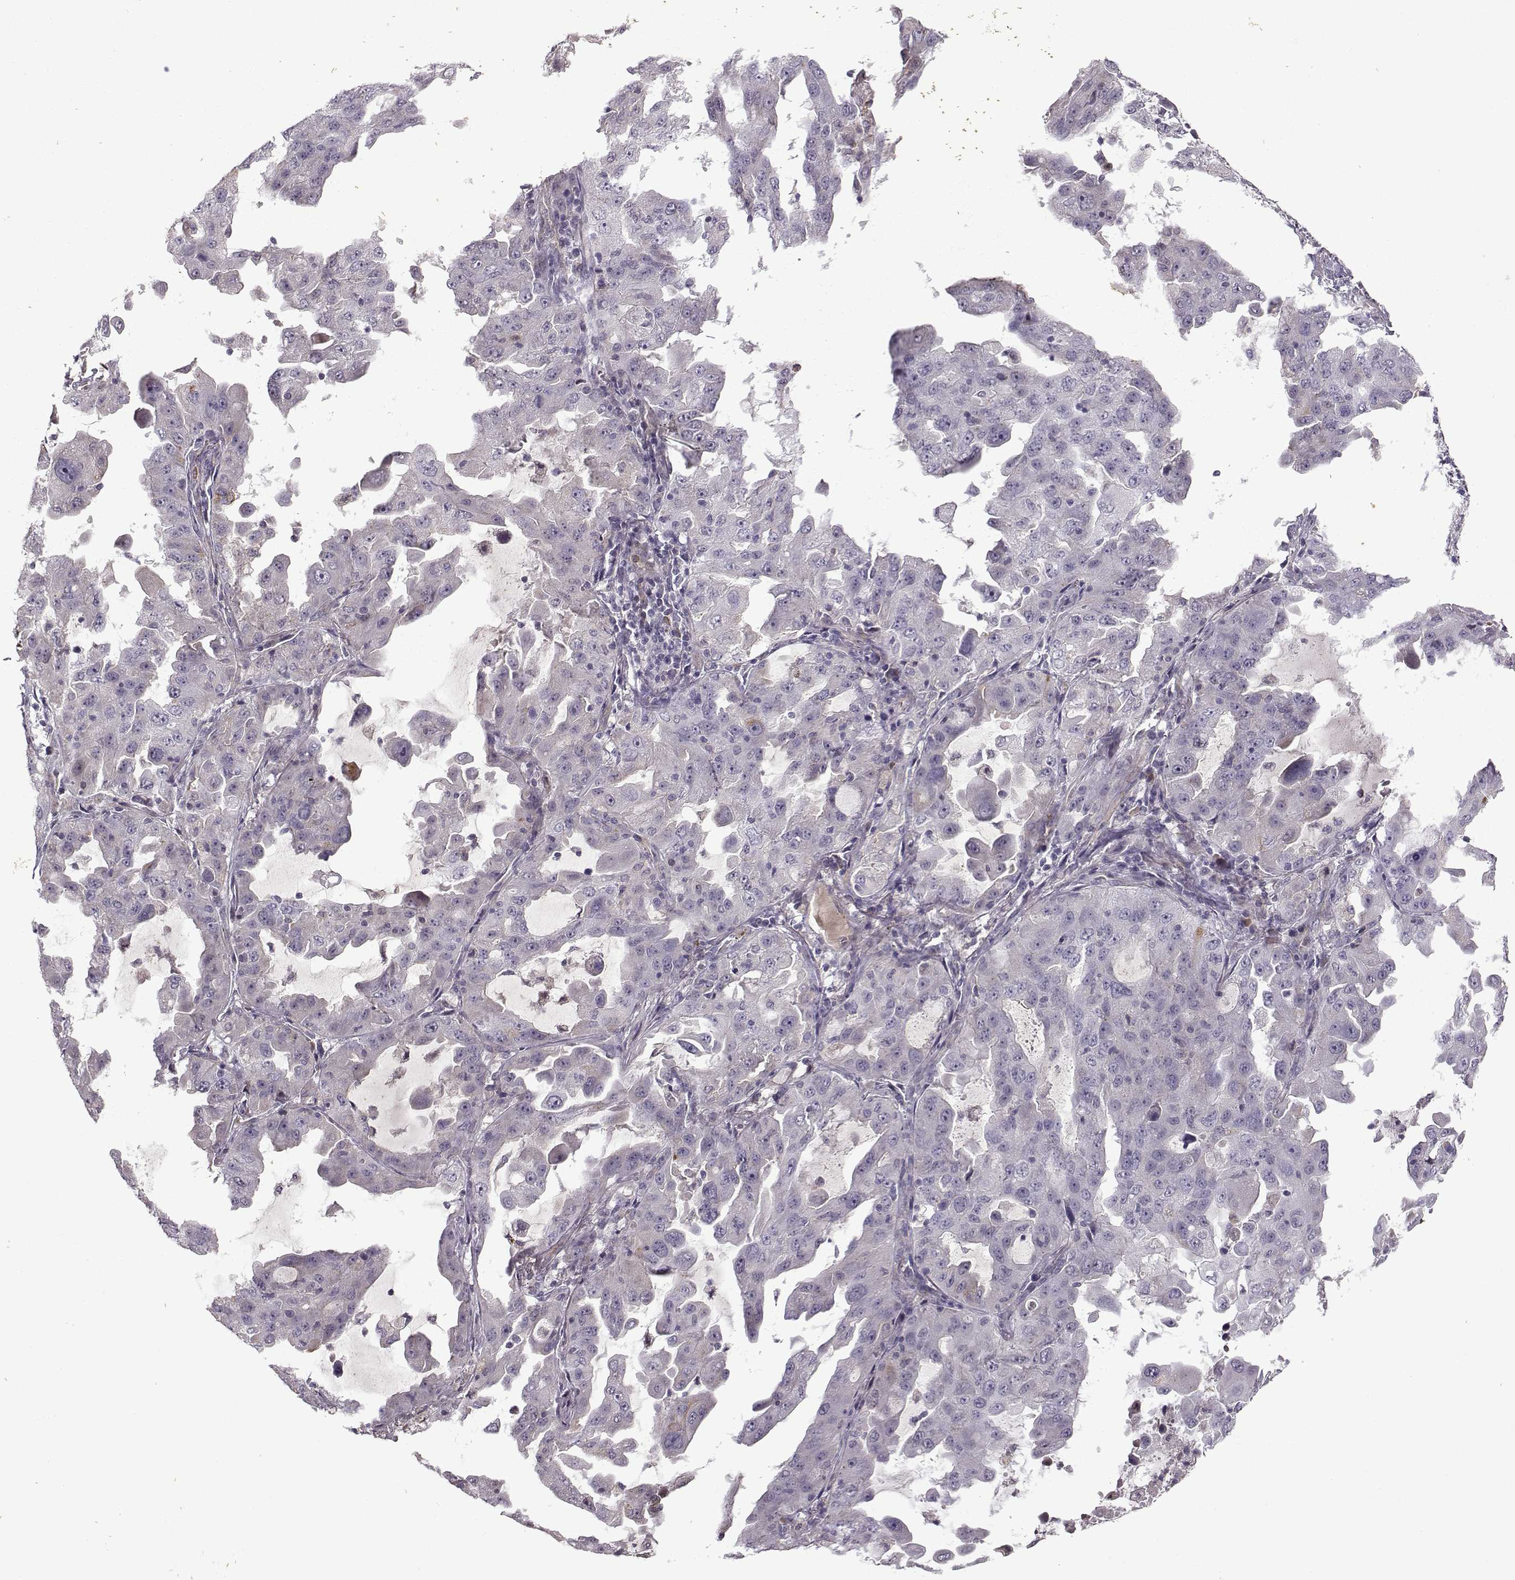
{"staining": {"intensity": "negative", "quantity": "none", "location": "none"}, "tissue": "lung cancer", "cell_type": "Tumor cells", "image_type": "cancer", "snomed": [{"axis": "morphology", "description": "Adenocarcinoma, NOS"}, {"axis": "topography", "description": "Lung"}], "caption": "High magnification brightfield microscopy of adenocarcinoma (lung) stained with DAB (3,3'-diaminobenzidine) (brown) and counterstained with hematoxylin (blue): tumor cells show no significant positivity.", "gene": "OPRD1", "patient": {"sex": "female", "age": 61}}